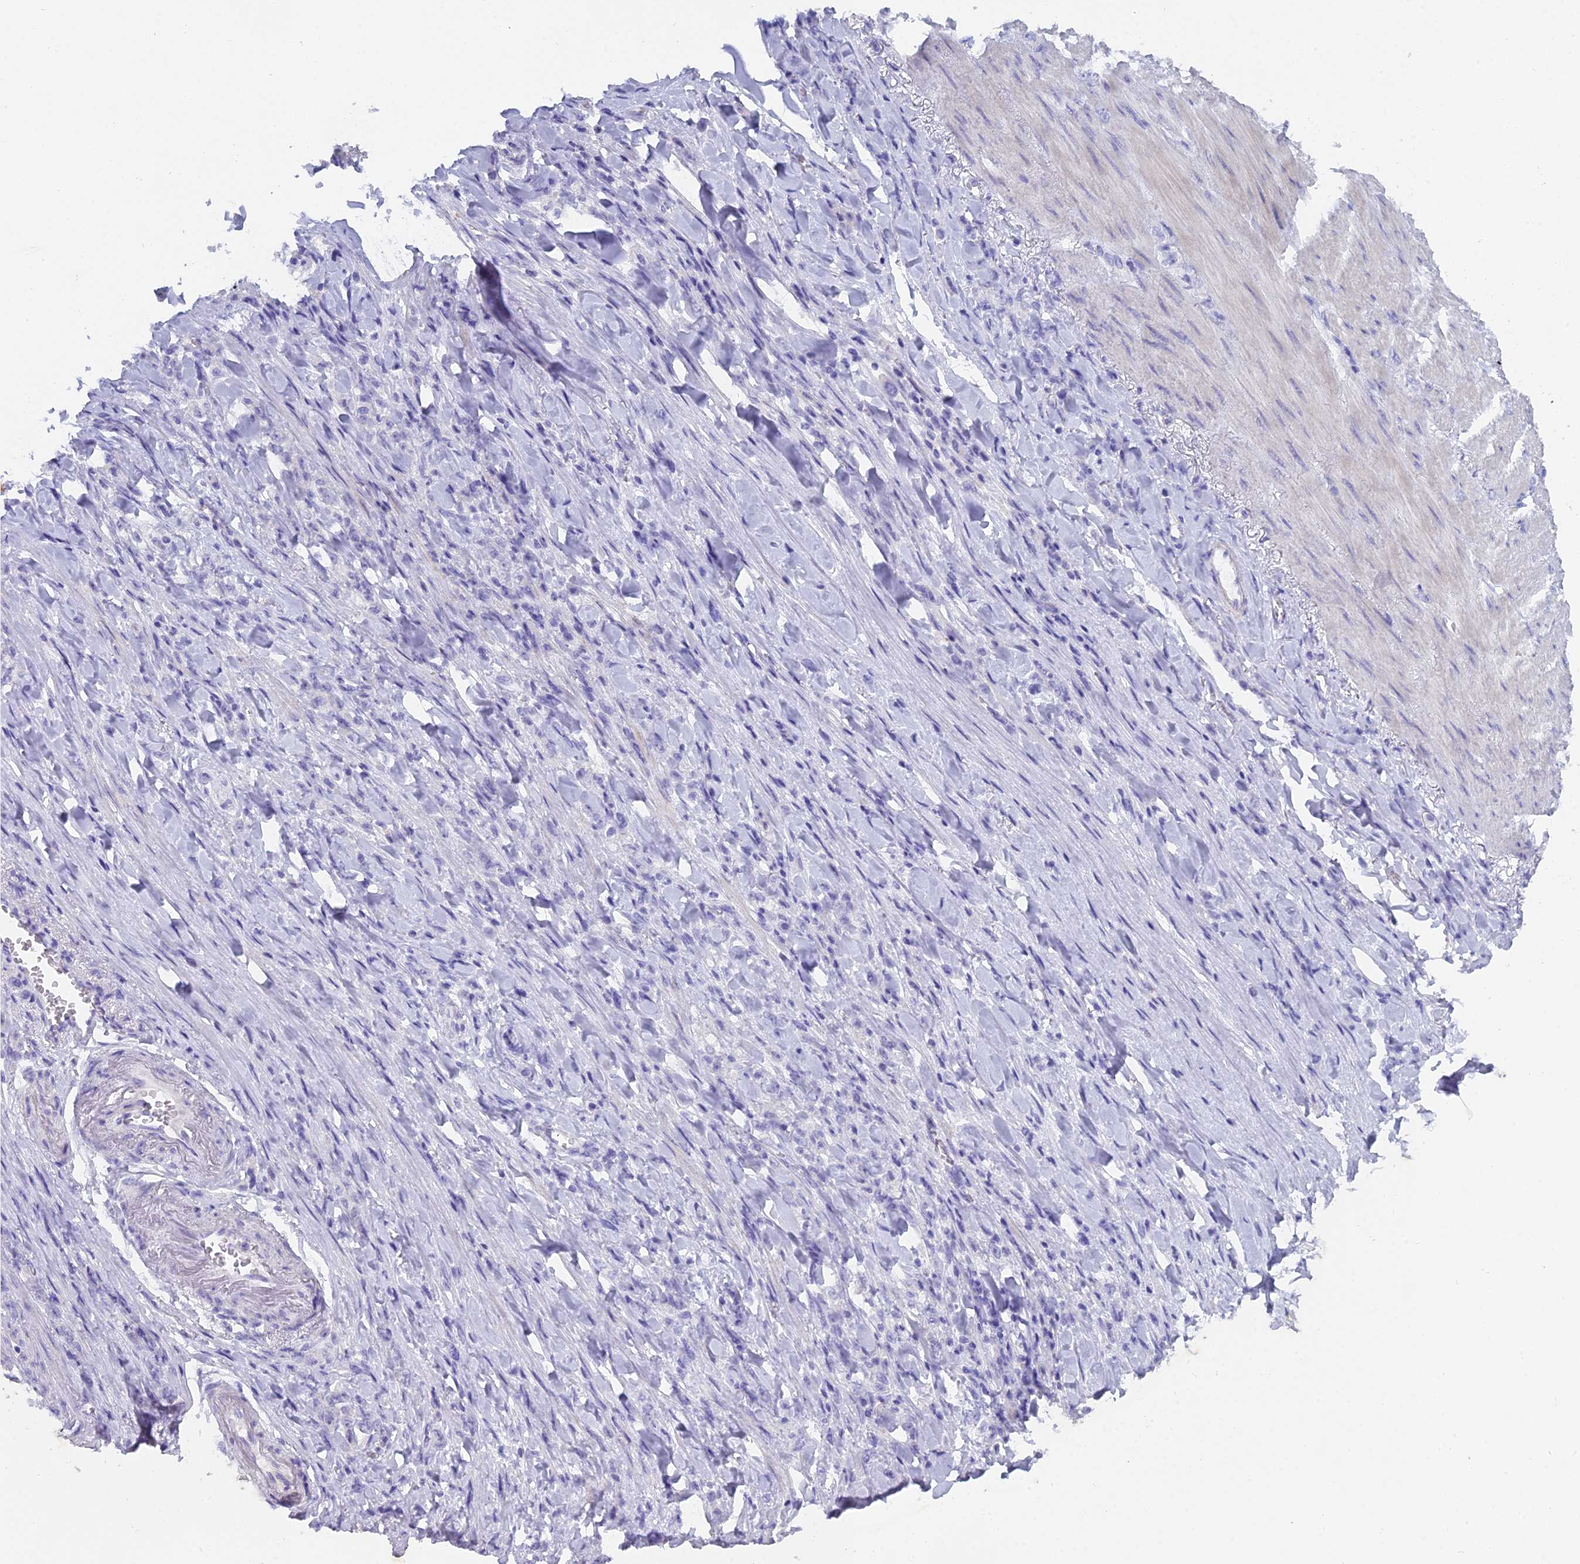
{"staining": {"intensity": "negative", "quantity": "none", "location": "none"}, "tissue": "stomach cancer", "cell_type": "Tumor cells", "image_type": "cancer", "snomed": [{"axis": "morphology", "description": "Normal tissue, NOS"}, {"axis": "morphology", "description": "Adenocarcinoma, NOS"}, {"axis": "topography", "description": "Stomach"}], "caption": "Human stomach adenocarcinoma stained for a protein using immunohistochemistry displays no staining in tumor cells.", "gene": "UNC80", "patient": {"sex": "male", "age": 82}}